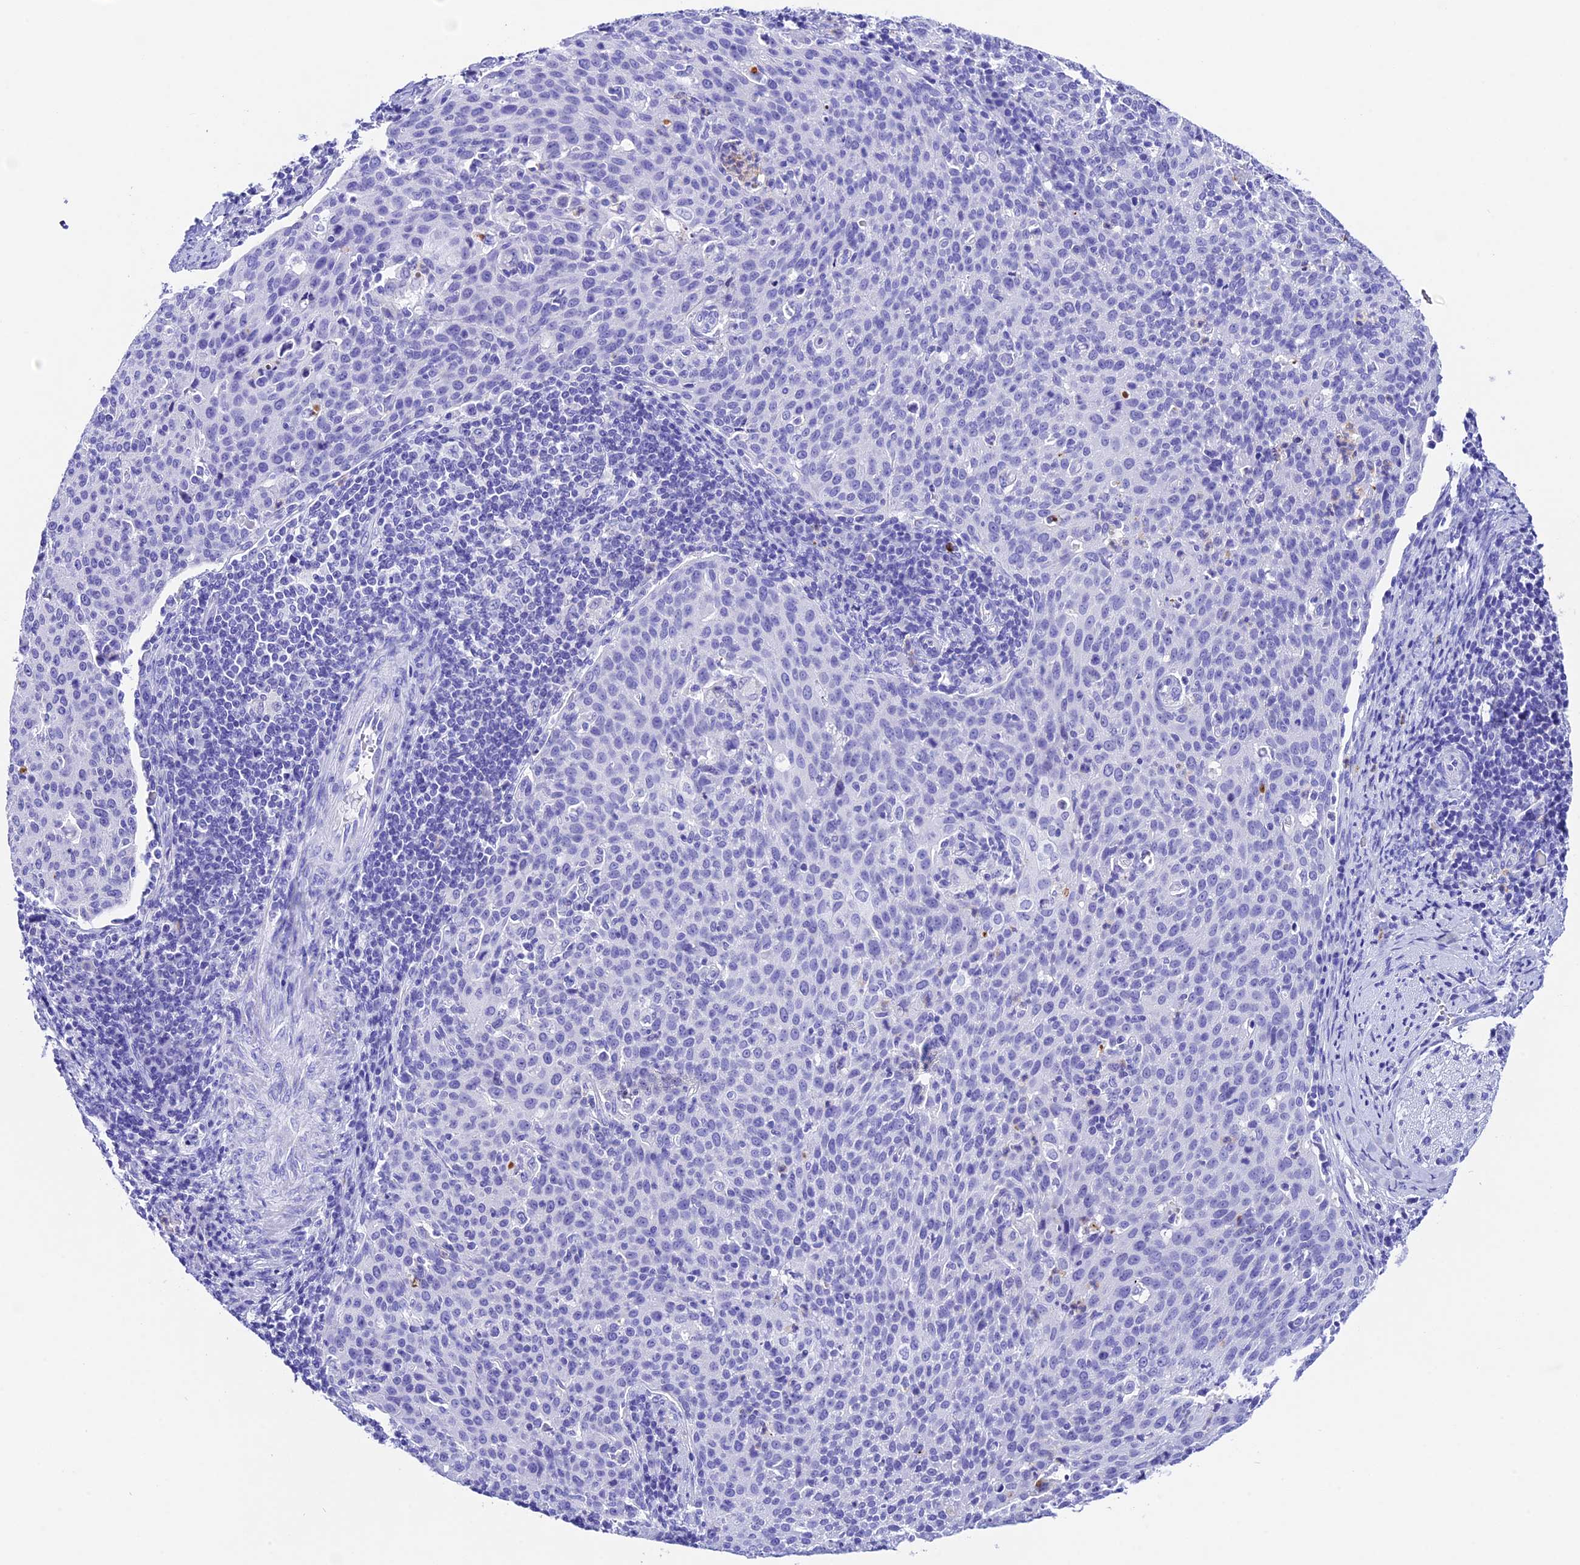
{"staining": {"intensity": "negative", "quantity": "none", "location": "none"}, "tissue": "cervical cancer", "cell_type": "Tumor cells", "image_type": "cancer", "snomed": [{"axis": "morphology", "description": "Squamous cell carcinoma, NOS"}, {"axis": "topography", "description": "Cervix"}], "caption": "This photomicrograph is of squamous cell carcinoma (cervical) stained with immunohistochemistry to label a protein in brown with the nuclei are counter-stained blue. There is no positivity in tumor cells.", "gene": "PSG11", "patient": {"sex": "female", "age": 38}}